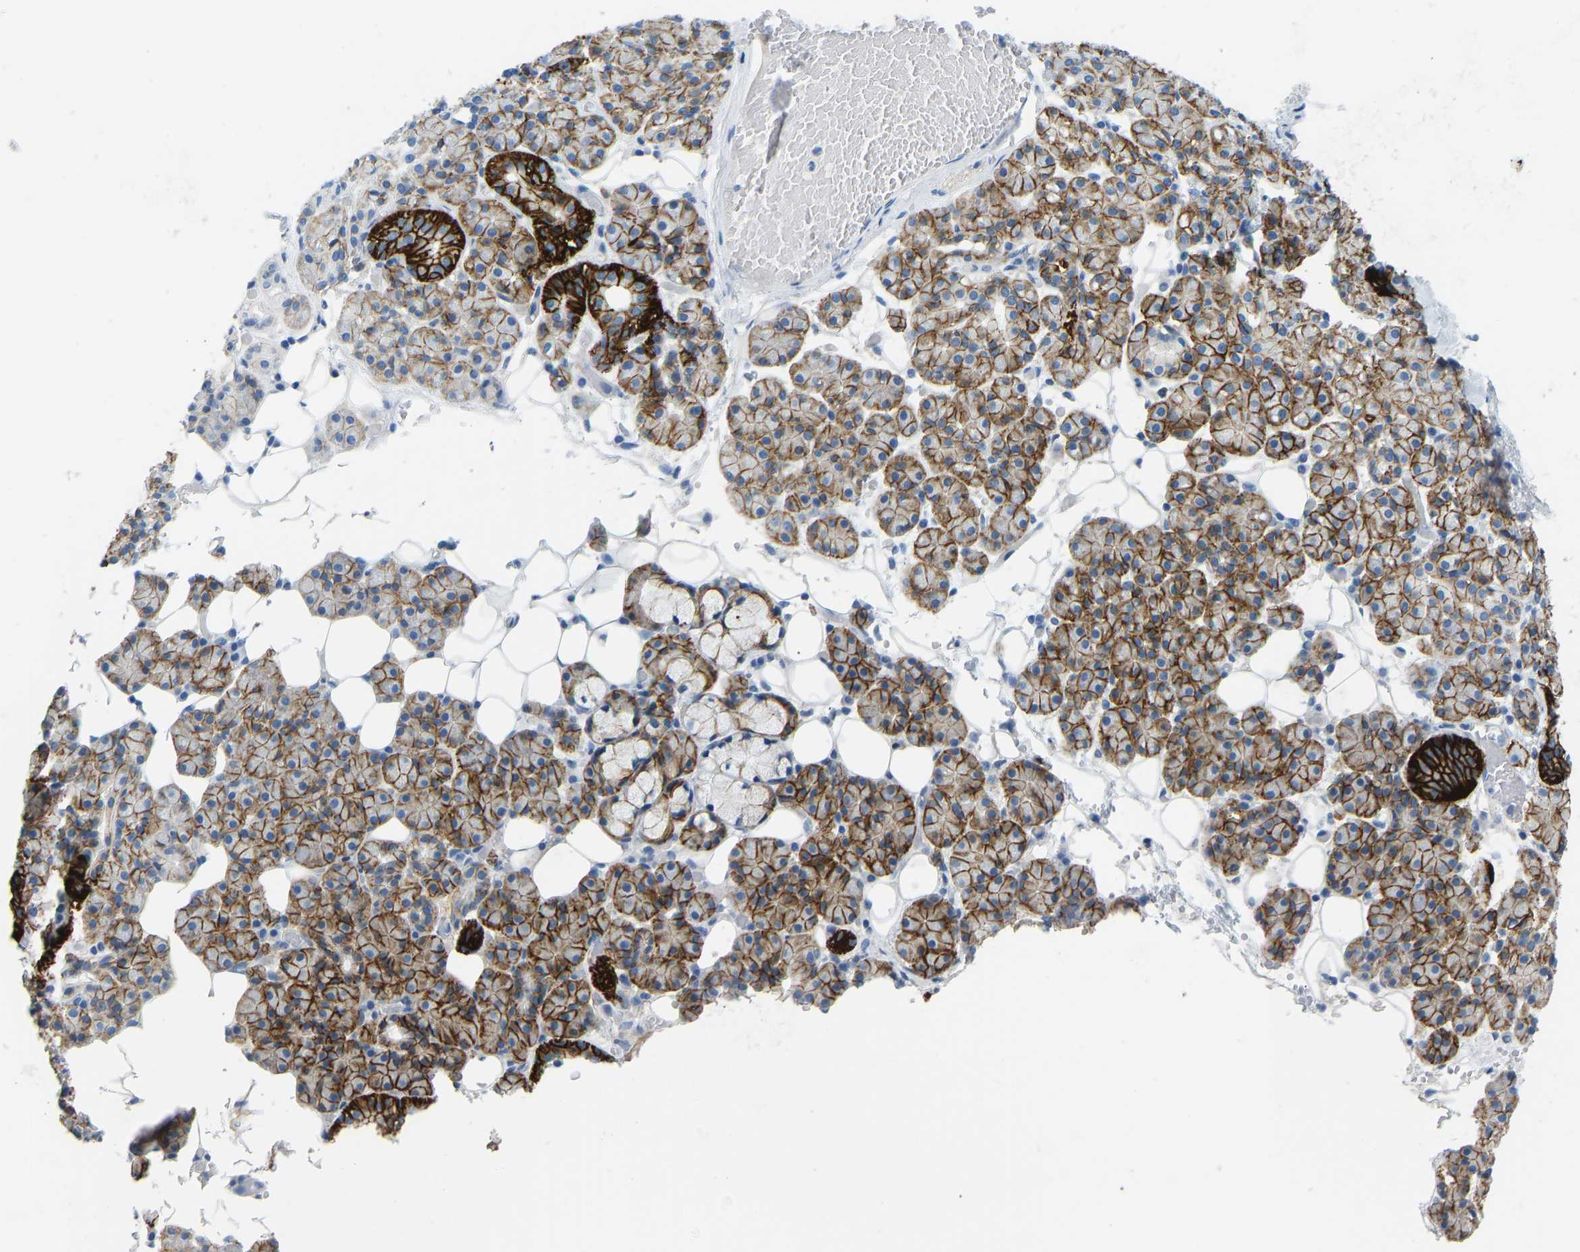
{"staining": {"intensity": "strong", "quantity": ">75%", "location": "cytoplasmic/membranous"}, "tissue": "salivary gland", "cell_type": "Glandular cells", "image_type": "normal", "snomed": [{"axis": "morphology", "description": "Normal tissue, NOS"}, {"axis": "topography", "description": "Salivary gland"}], "caption": "Brown immunohistochemical staining in normal human salivary gland displays strong cytoplasmic/membranous staining in approximately >75% of glandular cells.", "gene": "ATP1A1", "patient": {"sex": "male", "age": 63}}